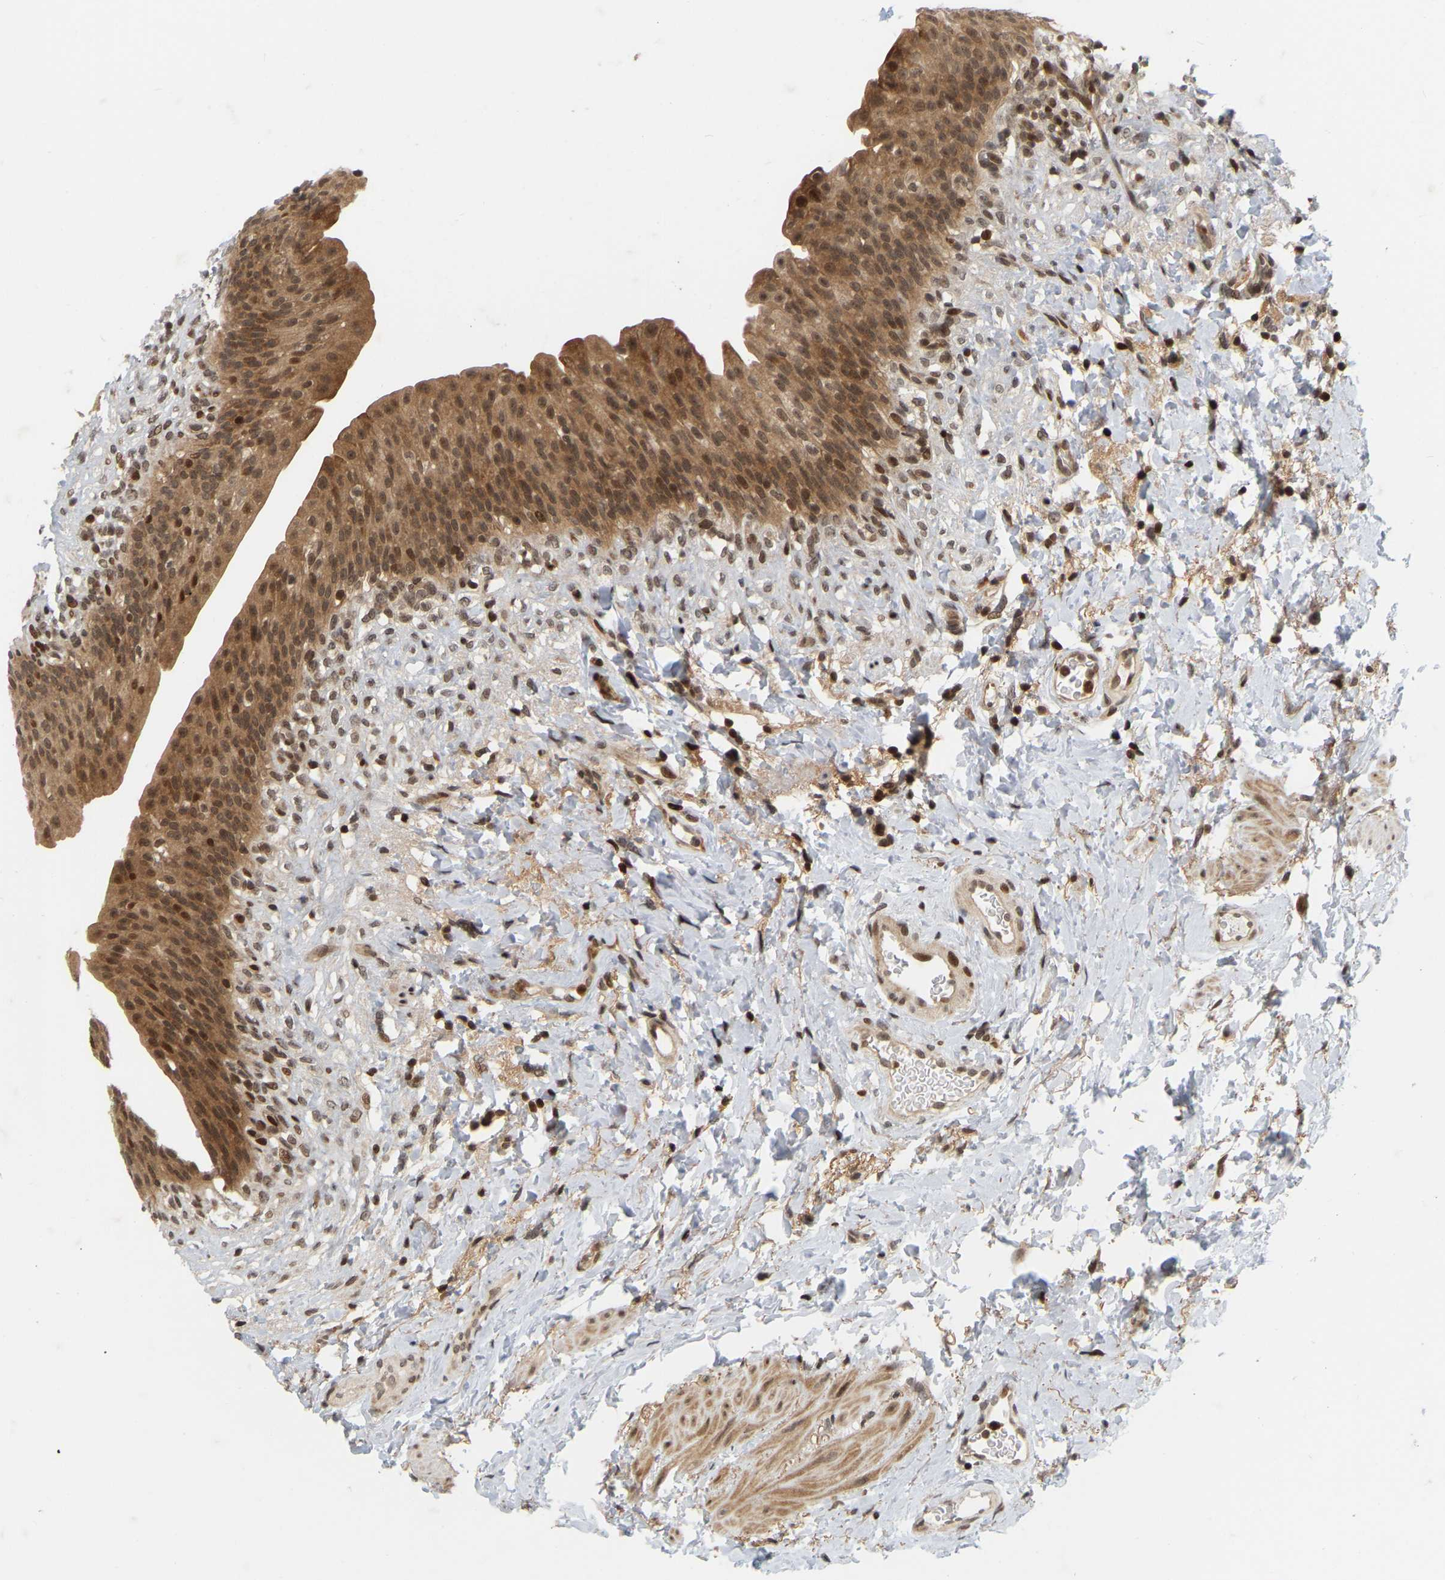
{"staining": {"intensity": "moderate", "quantity": ">75%", "location": "cytoplasmic/membranous,nuclear"}, "tissue": "urinary bladder", "cell_type": "Urothelial cells", "image_type": "normal", "snomed": [{"axis": "morphology", "description": "Normal tissue, NOS"}, {"axis": "topography", "description": "Urinary bladder"}], "caption": "Urinary bladder stained with DAB (3,3'-diaminobenzidine) IHC demonstrates medium levels of moderate cytoplasmic/membranous,nuclear positivity in about >75% of urothelial cells. The staining was performed using DAB (3,3'-diaminobenzidine) to visualize the protein expression in brown, while the nuclei were stained in blue with hematoxylin (Magnification: 20x).", "gene": "NFE2L2", "patient": {"sex": "female", "age": 79}}